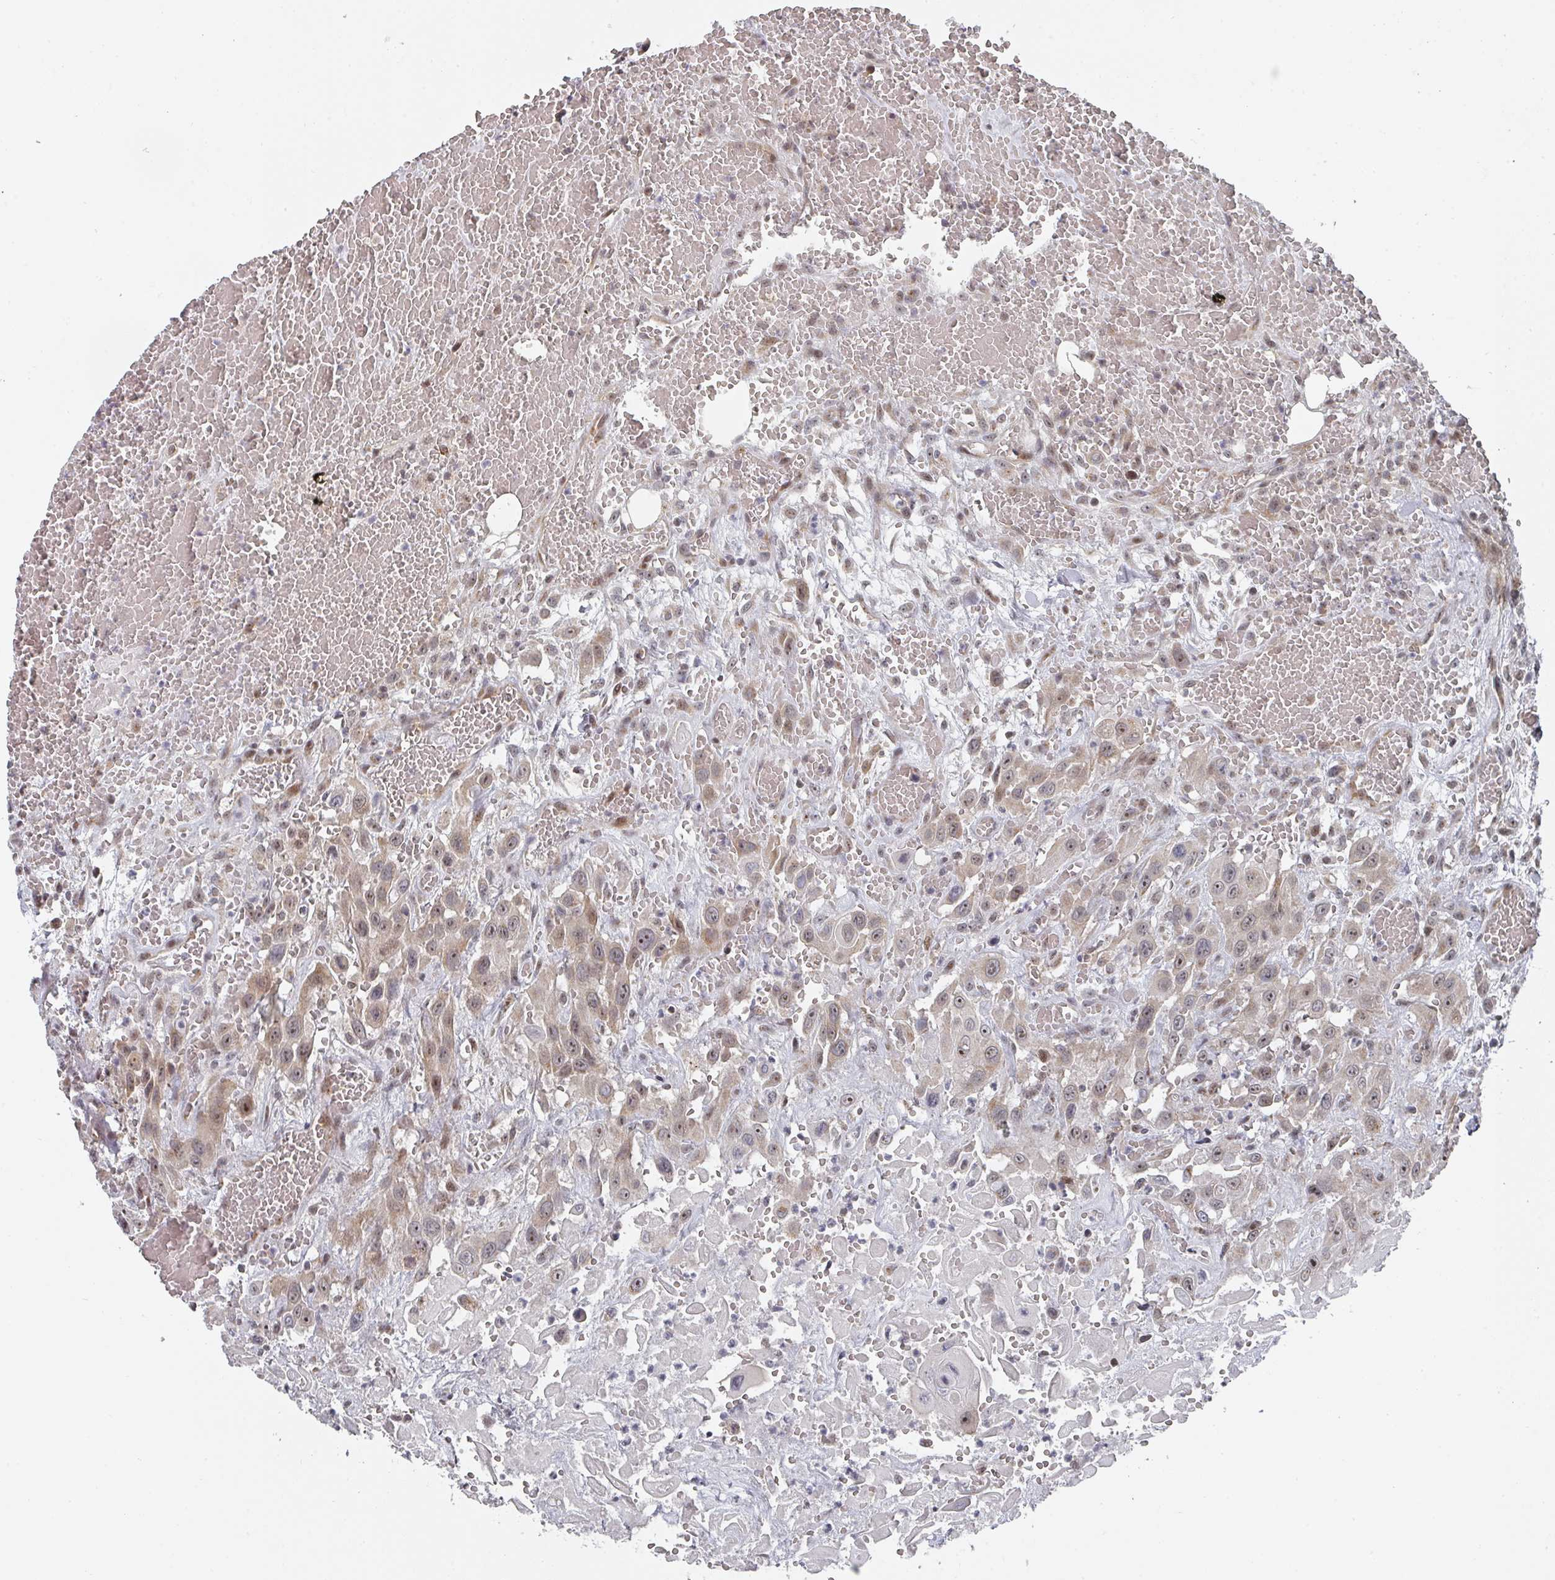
{"staining": {"intensity": "weak", "quantity": ">75%", "location": "cytoplasmic/membranous,nuclear"}, "tissue": "head and neck cancer", "cell_type": "Tumor cells", "image_type": "cancer", "snomed": [{"axis": "morphology", "description": "Squamous cell carcinoma, NOS"}, {"axis": "topography", "description": "Head-Neck"}], "caption": "An immunohistochemistry (IHC) micrograph of neoplastic tissue is shown. Protein staining in brown highlights weak cytoplasmic/membranous and nuclear positivity in head and neck cancer (squamous cell carcinoma) within tumor cells.", "gene": "KIF1C", "patient": {"sex": "male", "age": 81}}